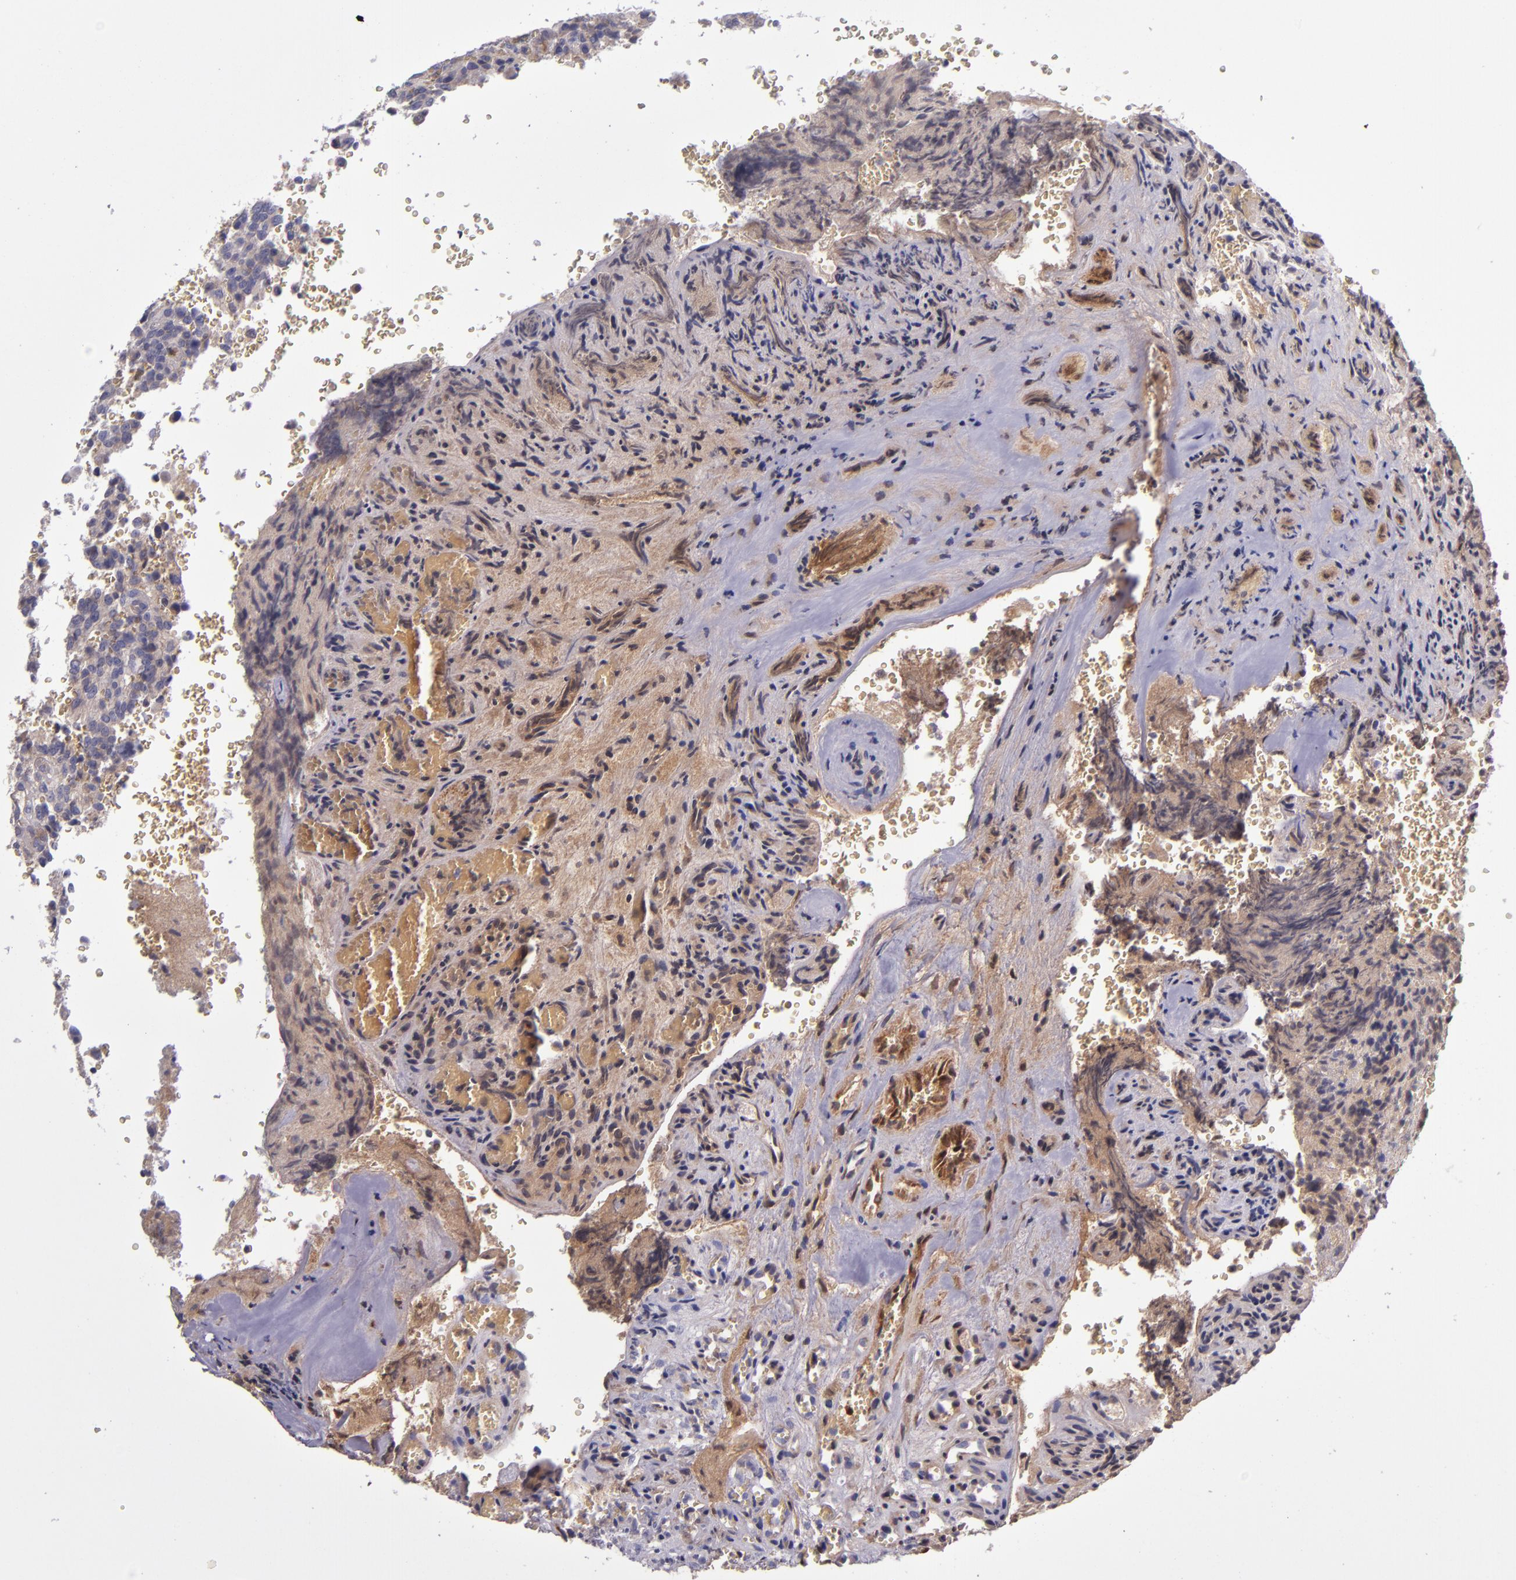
{"staining": {"intensity": "weak", "quantity": "<25%", "location": "cytoplasmic/membranous"}, "tissue": "glioma", "cell_type": "Tumor cells", "image_type": "cancer", "snomed": [{"axis": "morphology", "description": "Normal tissue, NOS"}, {"axis": "morphology", "description": "Glioma, malignant, High grade"}, {"axis": "topography", "description": "Cerebral cortex"}], "caption": "There is no significant positivity in tumor cells of malignant glioma (high-grade).", "gene": "CLEC3B", "patient": {"sex": "male", "age": 56}}